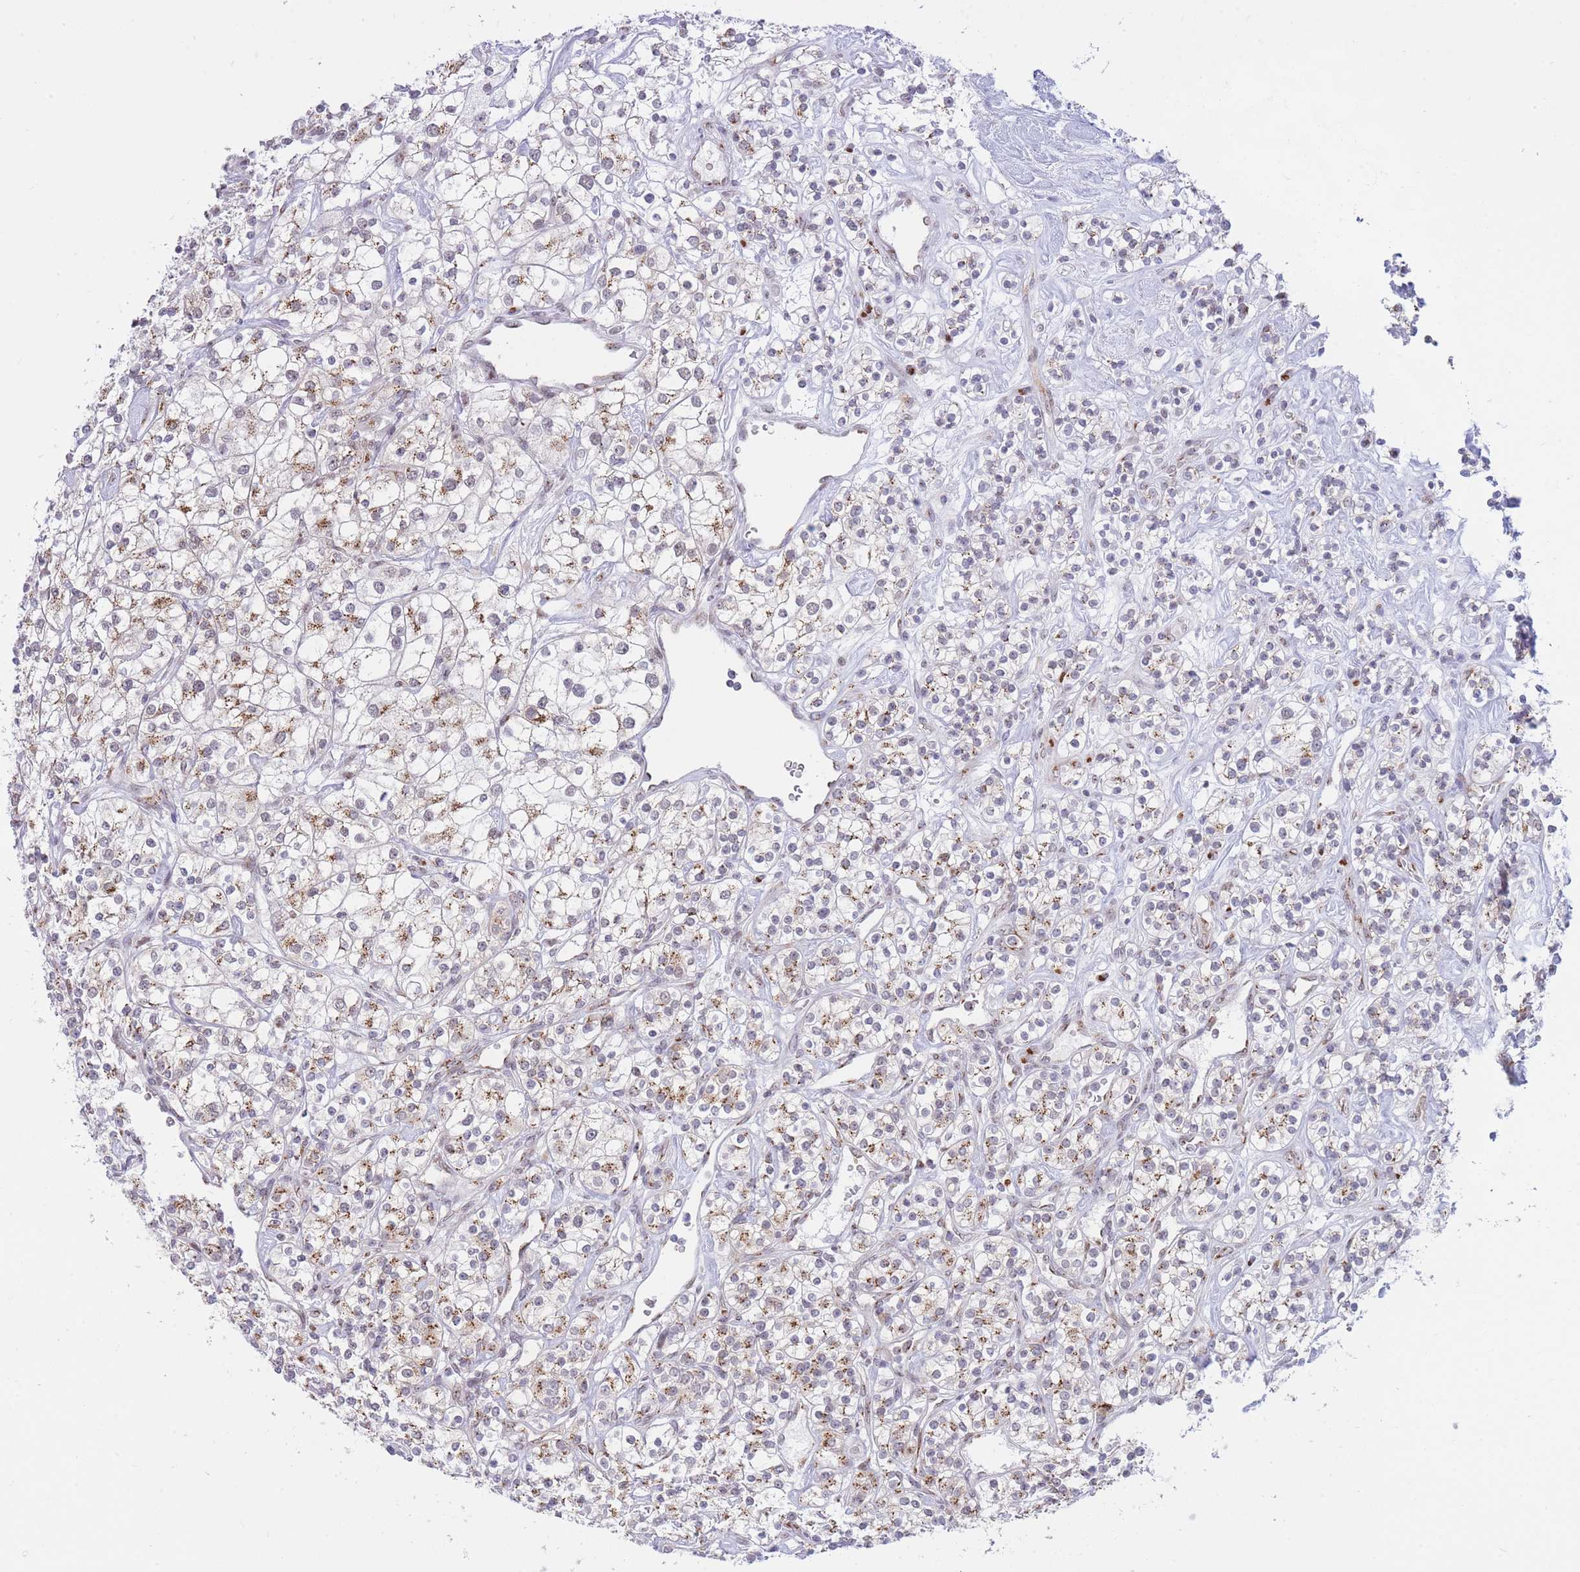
{"staining": {"intensity": "moderate", "quantity": "25%-75%", "location": "cytoplasmic/membranous"}, "tissue": "renal cancer", "cell_type": "Tumor cells", "image_type": "cancer", "snomed": [{"axis": "morphology", "description": "Adenocarcinoma, NOS"}, {"axis": "topography", "description": "Kidney"}], "caption": "A high-resolution image shows IHC staining of renal adenocarcinoma, which demonstrates moderate cytoplasmic/membranous positivity in approximately 25%-75% of tumor cells. (Brightfield microscopy of DAB IHC at high magnification).", "gene": "INO80C", "patient": {"sex": "male", "age": 77}}